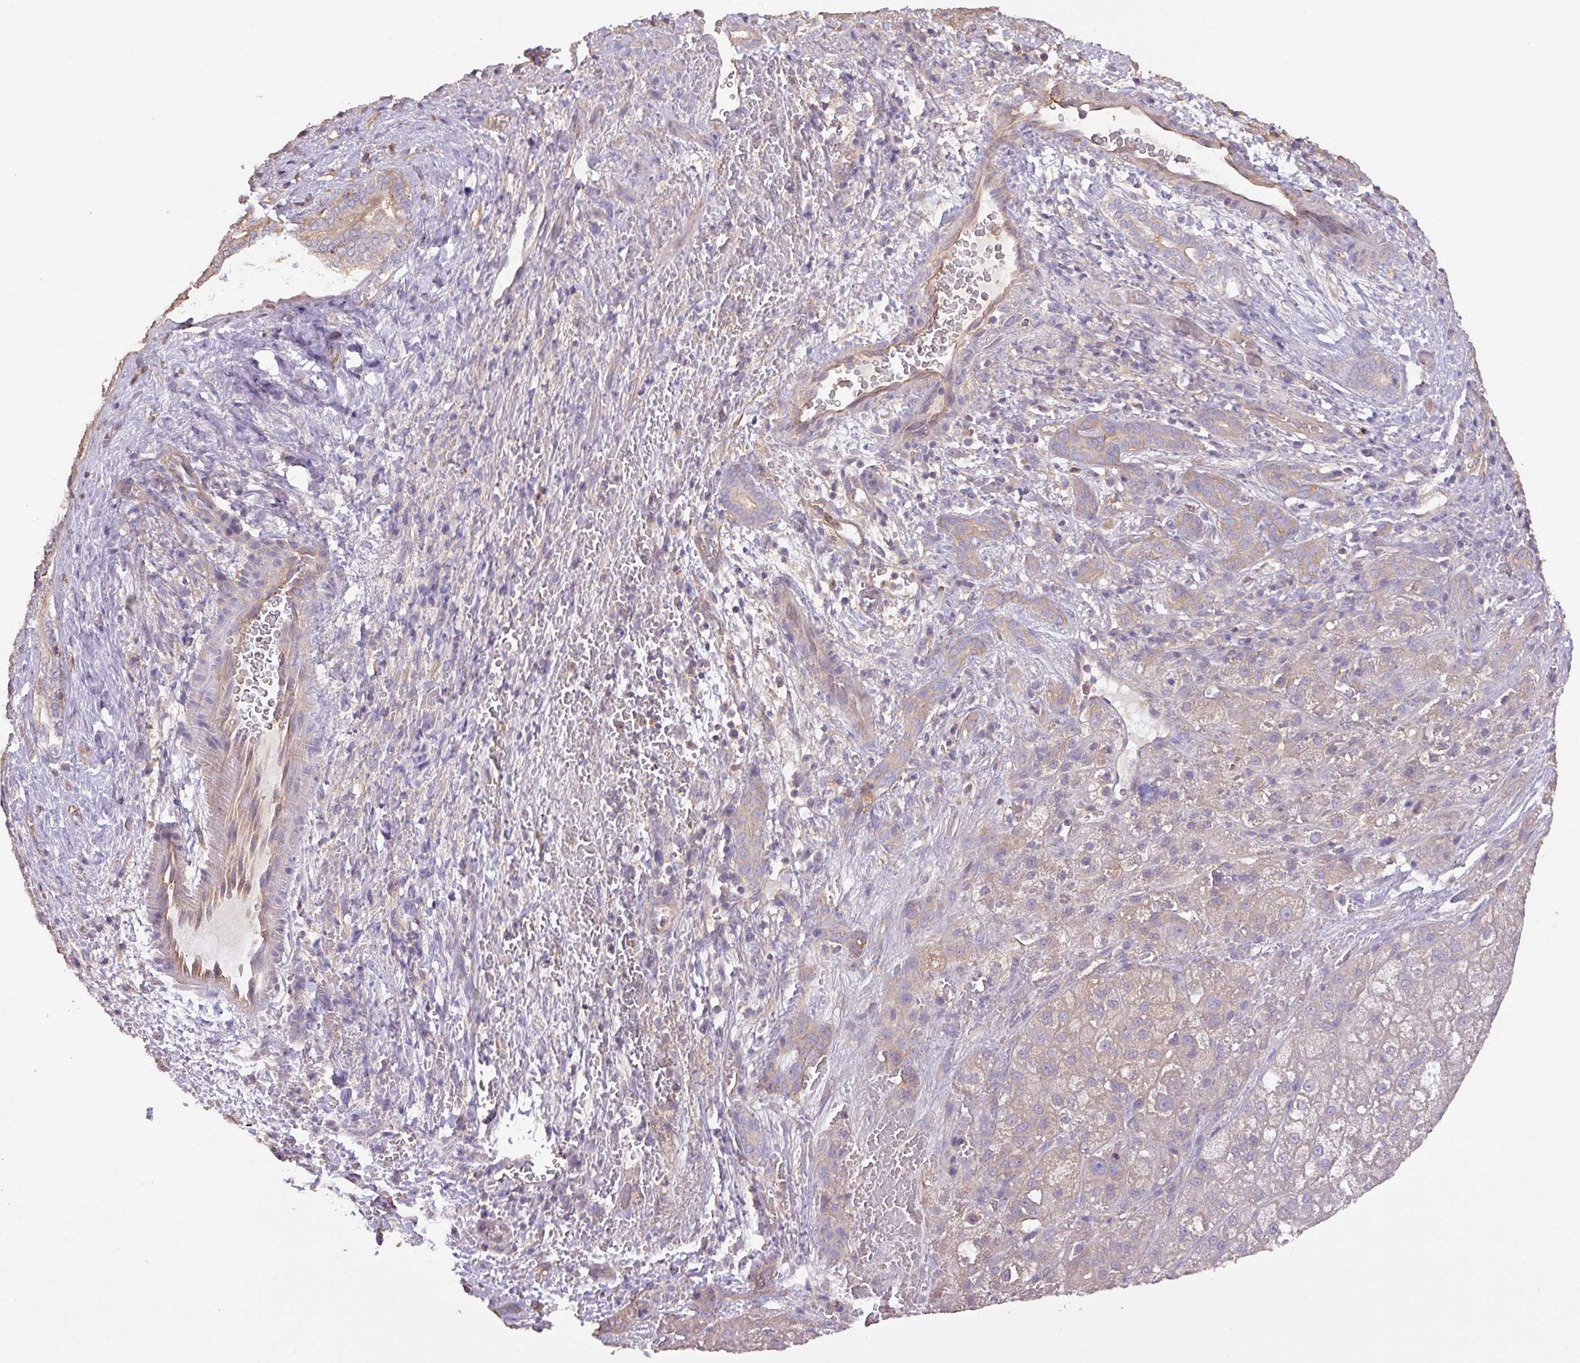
{"staining": {"intensity": "negative", "quantity": "none", "location": "none"}, "tissue": "liver cancer", "cell_type": "Tumor cells", "image_type": "cancer", "snomed": [{"axis": "morphology", "description": "Carcinoma, Hepatocellular, NOS"}, {"axis": "topography", "description": "Liver"}], "caption": "A micrograph of hepatocellular carcinoma (liver) stained for a protein shows no brown staining in tumor cells. The staining was performed using DAB (3,3'-diaminobenzidine) to visualize the protein expression in brown, while the nuclei were stained in blue with hematoxylin (Magnification: 20x).", "gene": "CALML4", "patient": {"sex": "male", "age": 57}}